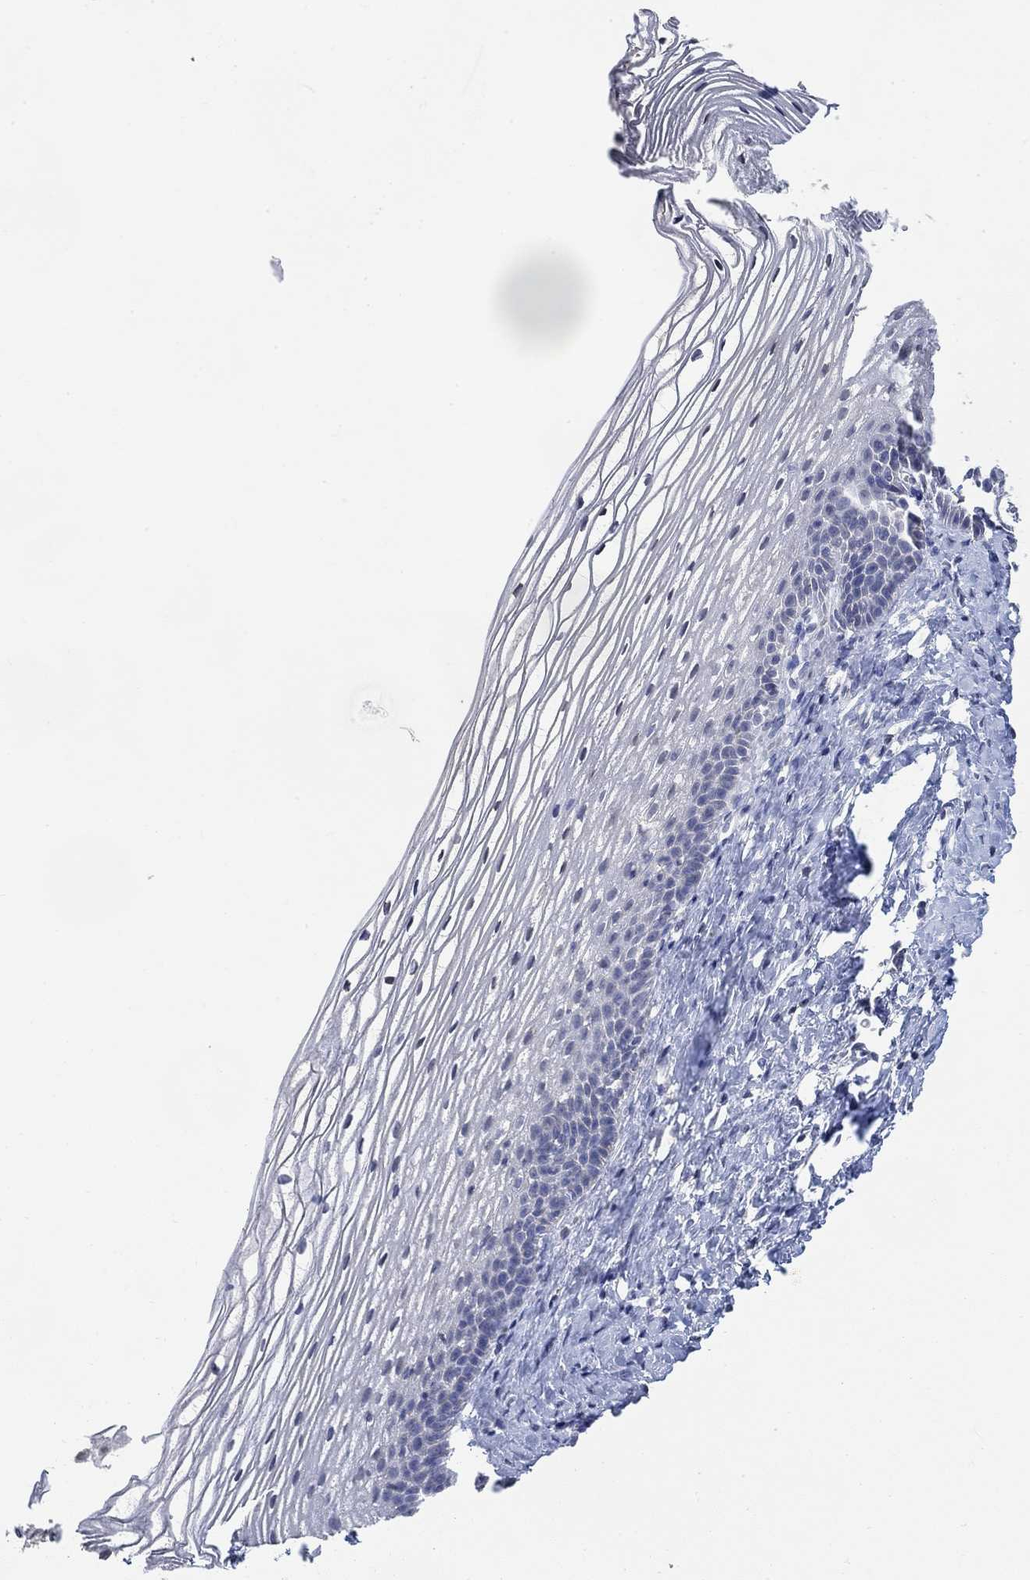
{"staining": {"intensity": "negative", "quantity": "none", "location": "none"}, "tissue": "cervix", "cell_type": "Glandular cells", "image_type": "normal", "snomed": [{"axis": "morphology", "description": "Normal tissue, NOS"}, {"axis": "topography", "description": "Cervix"}], "caption": "This photomicrograph is of unremarkable cervix stained with IHC to label a protein in brown with the nuclei are counter-stained blue. There is no staining in glandular cells.", "gene": "TMEM255A", "patient": {"sex": "female", "age": 39}}